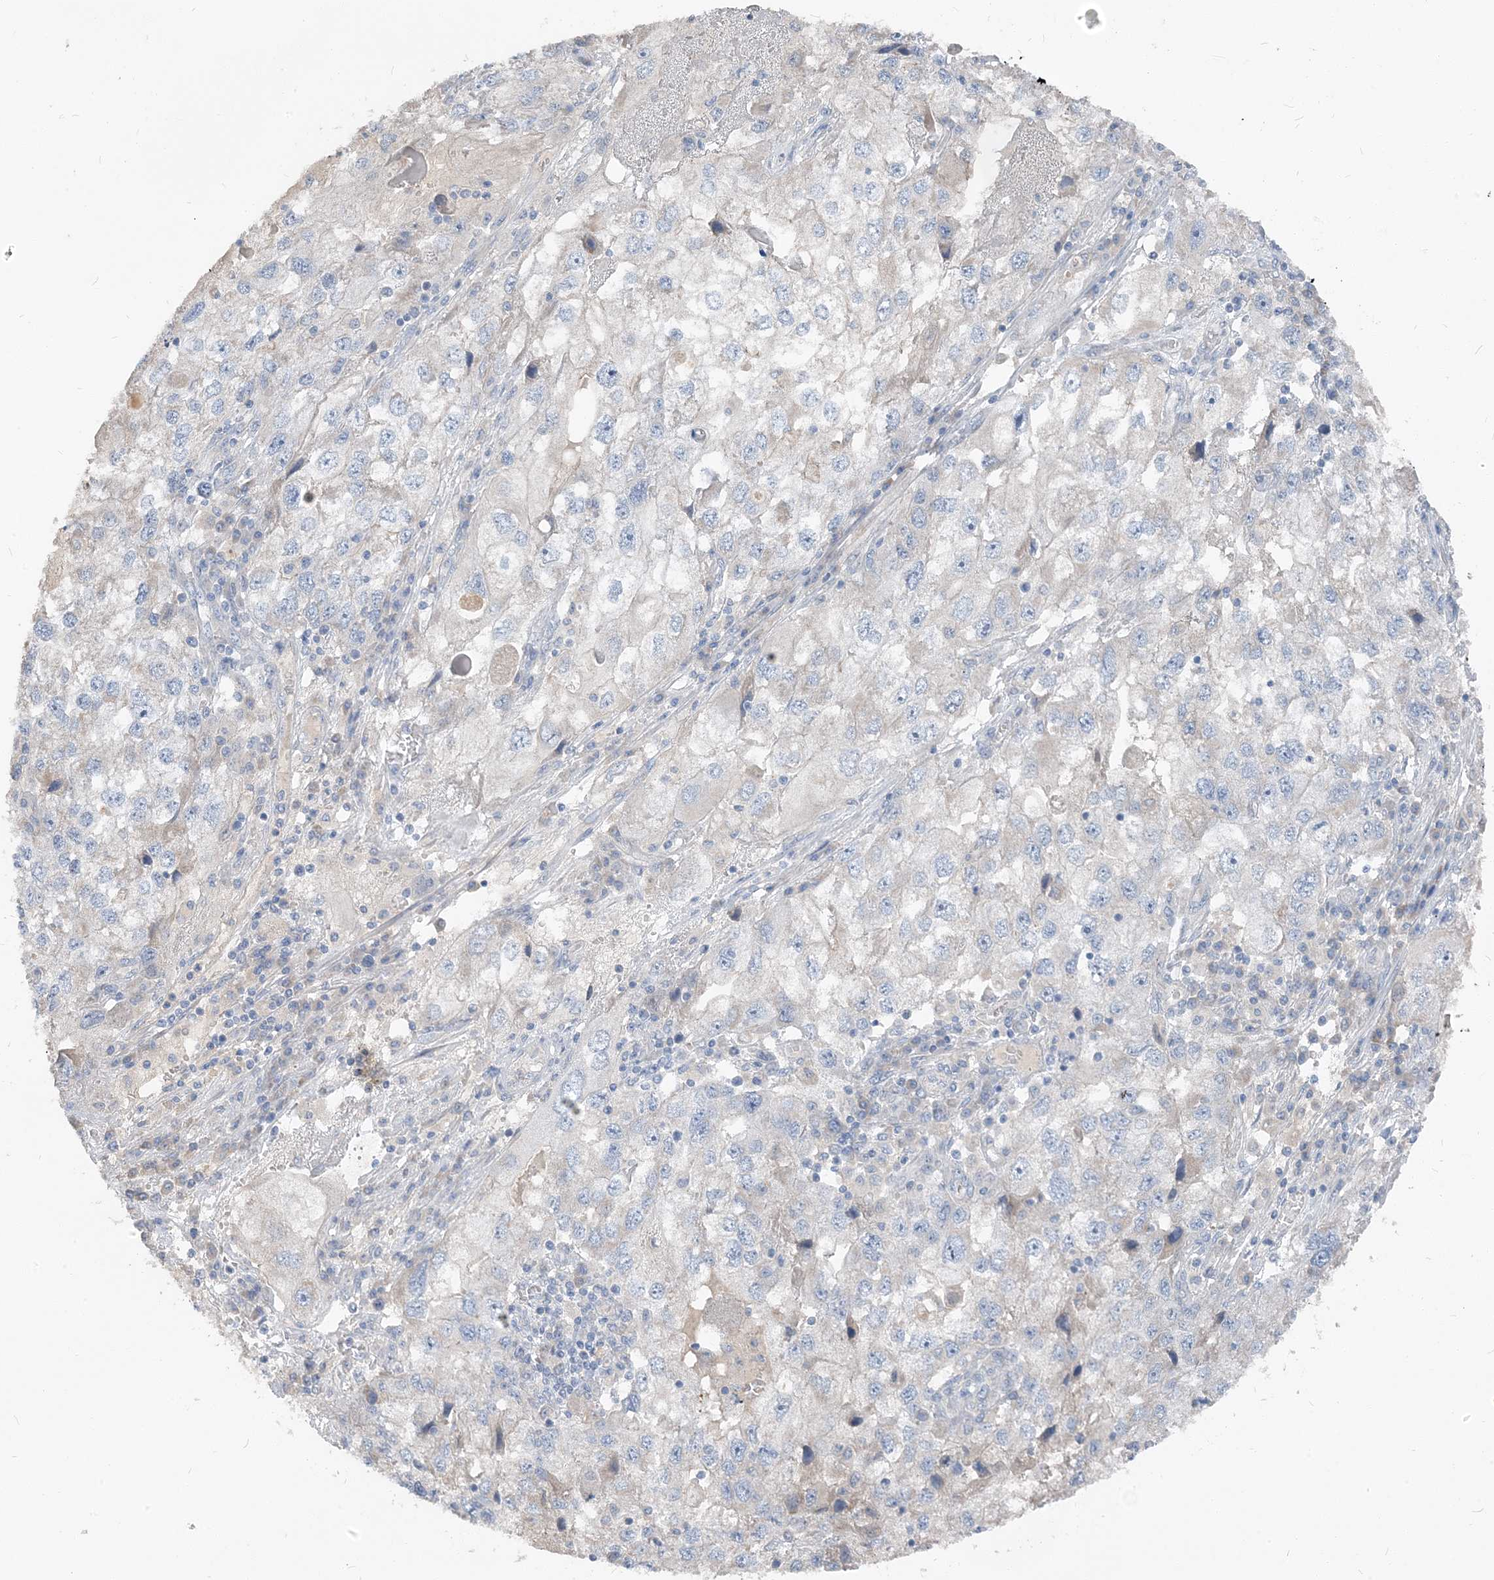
{"staining": {"intensity": "negative", "quantity": "none", "location": "none"}, "tissue": "endometrial cancer", "cell_type": "Tumor cells", "image_type": "cancer", "snomed": [{"axis": "morphology", "description": "Adenocarcinoma, NOS"}, {"axis": "topography", "description": "Endometrium"}], "caption": "Tumor cells show no significant protein expression in endometrial adenocarcinoma. Nuclei are stained in blue.", "gene": "NCOA7", "patient": {"sex": "female", "age": 49}}